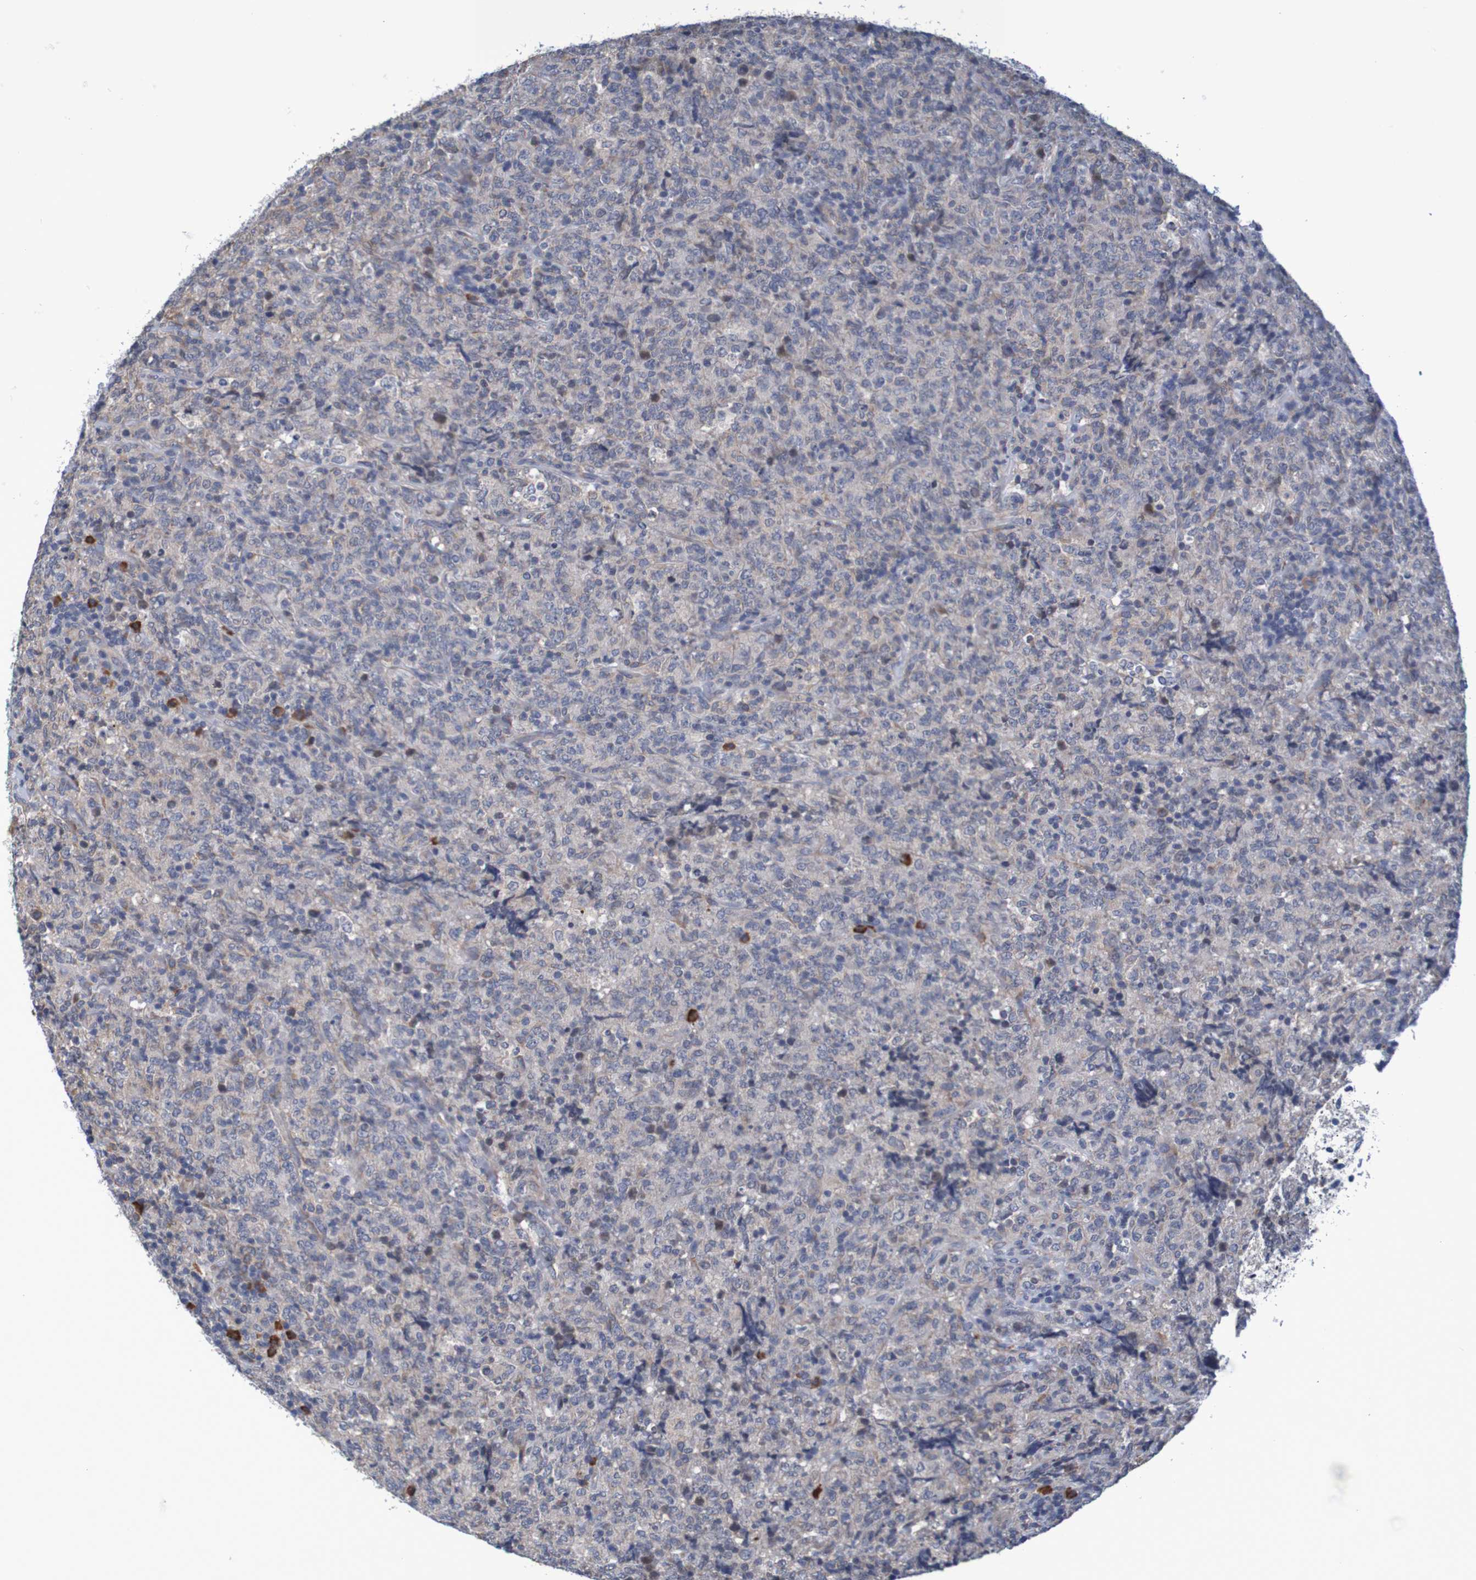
{"staining": {"intensity": "negative", "quantity": "none", "location": "none"}, "tissue": "lymphoma", "cell_type": "Tumor cells", "image_type": "cancer", "snomed": [{"axis": "morphology", "description": "Malignant lymphoma, non-Hodgkin's type, High grade"}, {"axis": "topography", "description": "Tonsil"}], "caption": "Tumor cells show no significant staining in lymphoma. The staining was performed using DAB (3,3'-diaminobenzidine) to visualize the protein expression in brown, while the nuclei were stained in blue with hematoxylin (Magnification: 20x).", "gene": "CLDN18", "patient": {"sex": "female", "age": 36}}